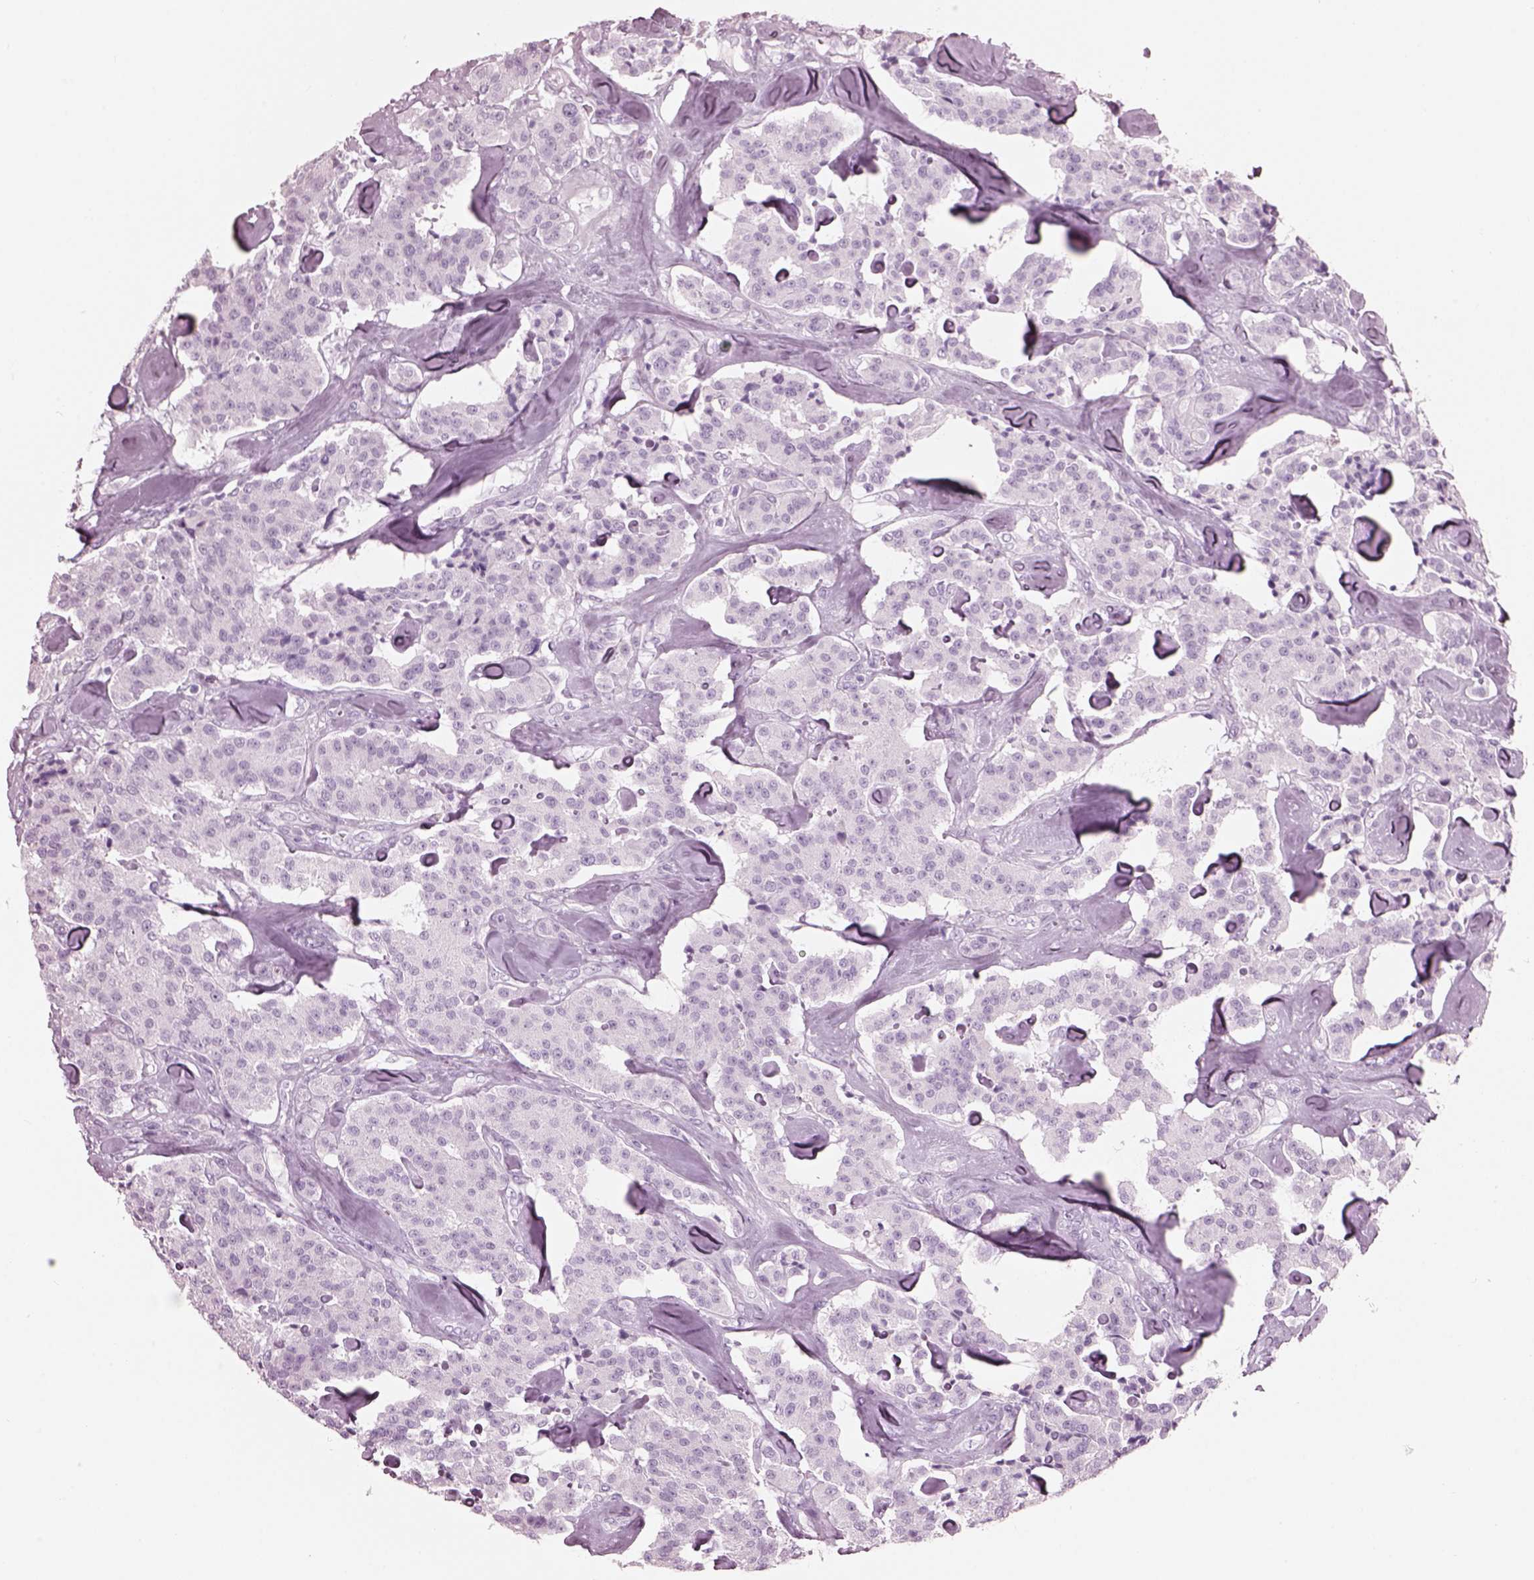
{"staining": {"intensity": "negative", "quantity": "none", "location": "none"}, "tissue": "carcinoid", "cell_type": "Tumor cells", "image_type": "cancer", "snomed": [{"axis": "morphology", "description": "Carcinoid, malignant, NOS"}, {"axis": "topography", "description": "Pancreas"}], "caption": "Immunohistochemistry (IHC) histopathology image of neoplastic tissue: malignant carcinoid stained with DAB (3,3'-diaminobenzidine) exhibits no significant protein expression in tumor cells.", "gene": "HYDIN", "patient": {"sex": "male", "age": 41}}